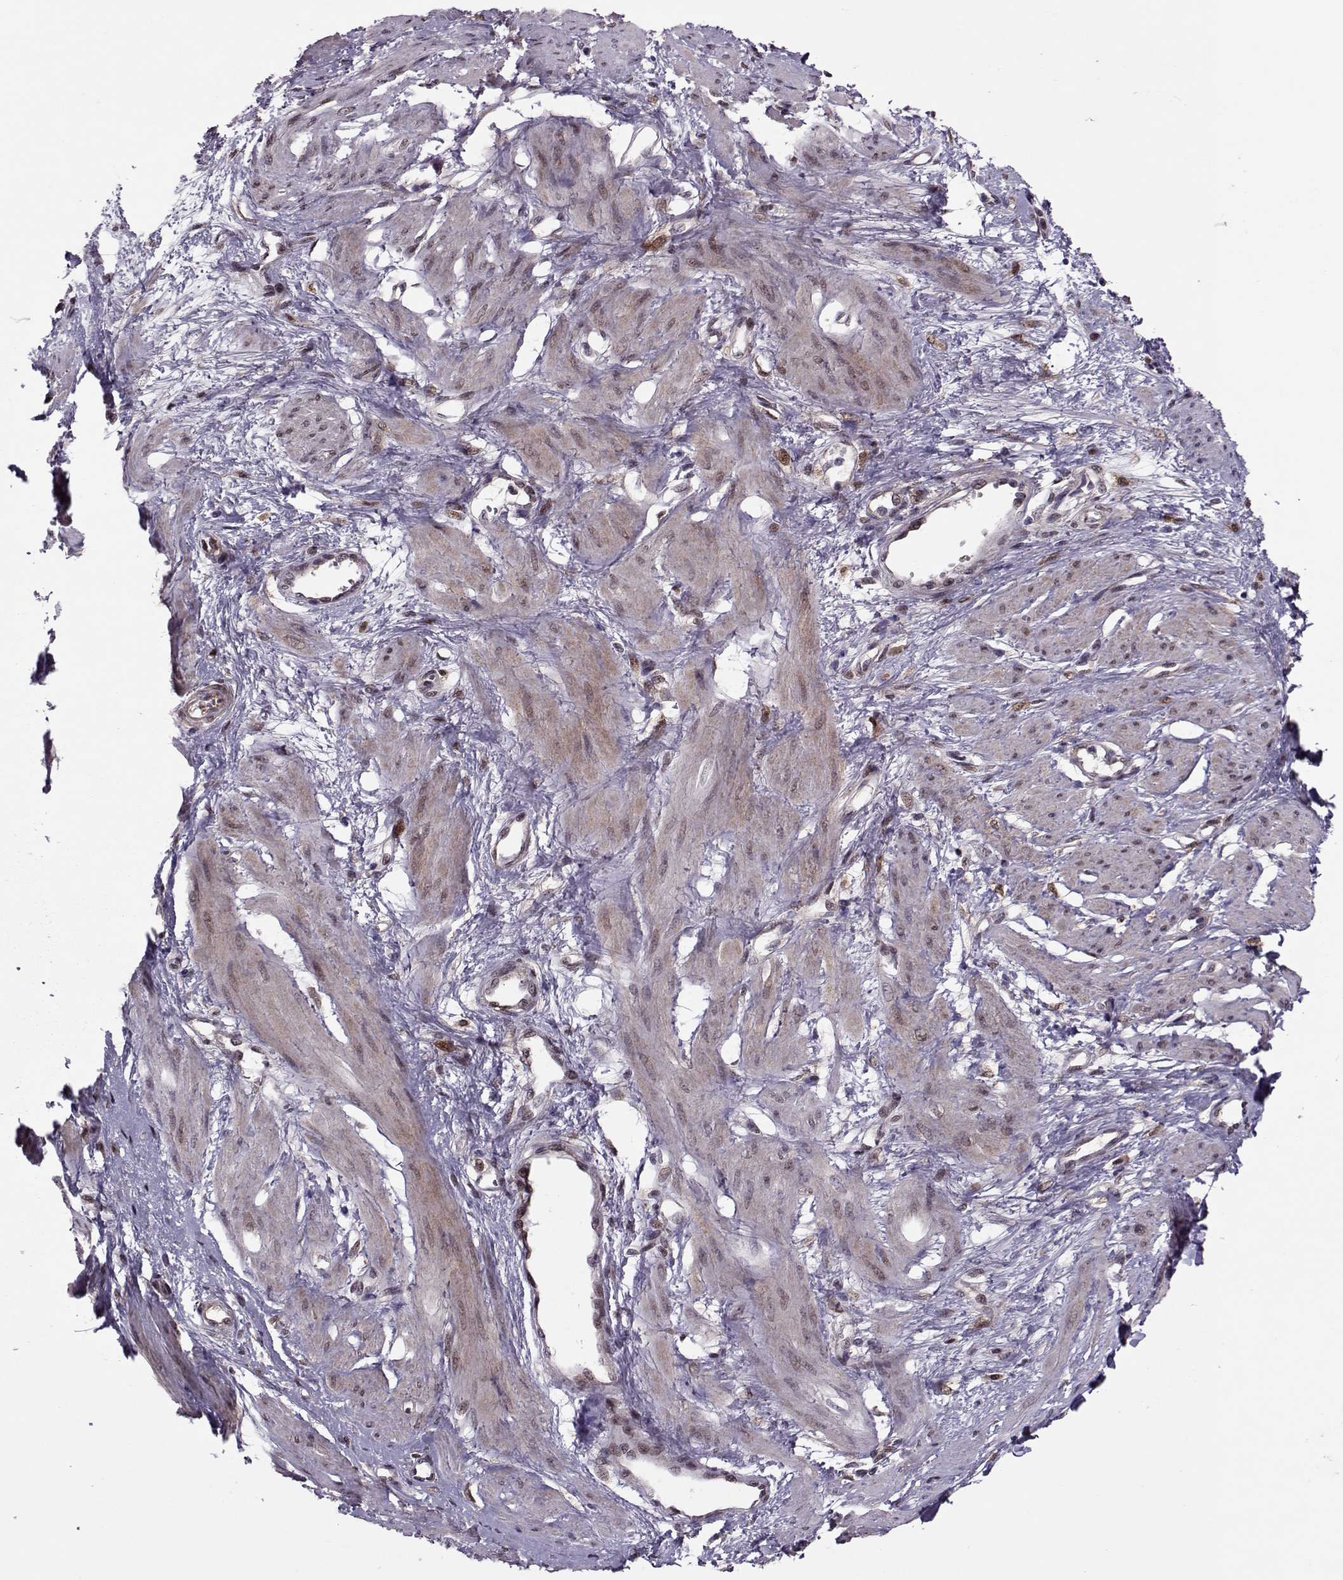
{"staining": {"intensity": "moderate", "quantity": "<25%", "location": "nuclear"}, "tissue": "smooth muscle", "cell_type": "Smooth muscle cells", "image_type": "normal", "snomed": [{"axis": "morphology", "description": "Normal tissue, NOS"}, {"axis": "topography", "description": "Smooth muscle"}, {"axis": "topography", "description": "Uterus"}], "caption": "The photomicrograph demonstrates staining of normal smooth muscle, revealing moderate nuclear protein expression (brown color) within smooth muscle cells.", "gene": "CDK4", "patient": {"sex": "female", "age": 39}}